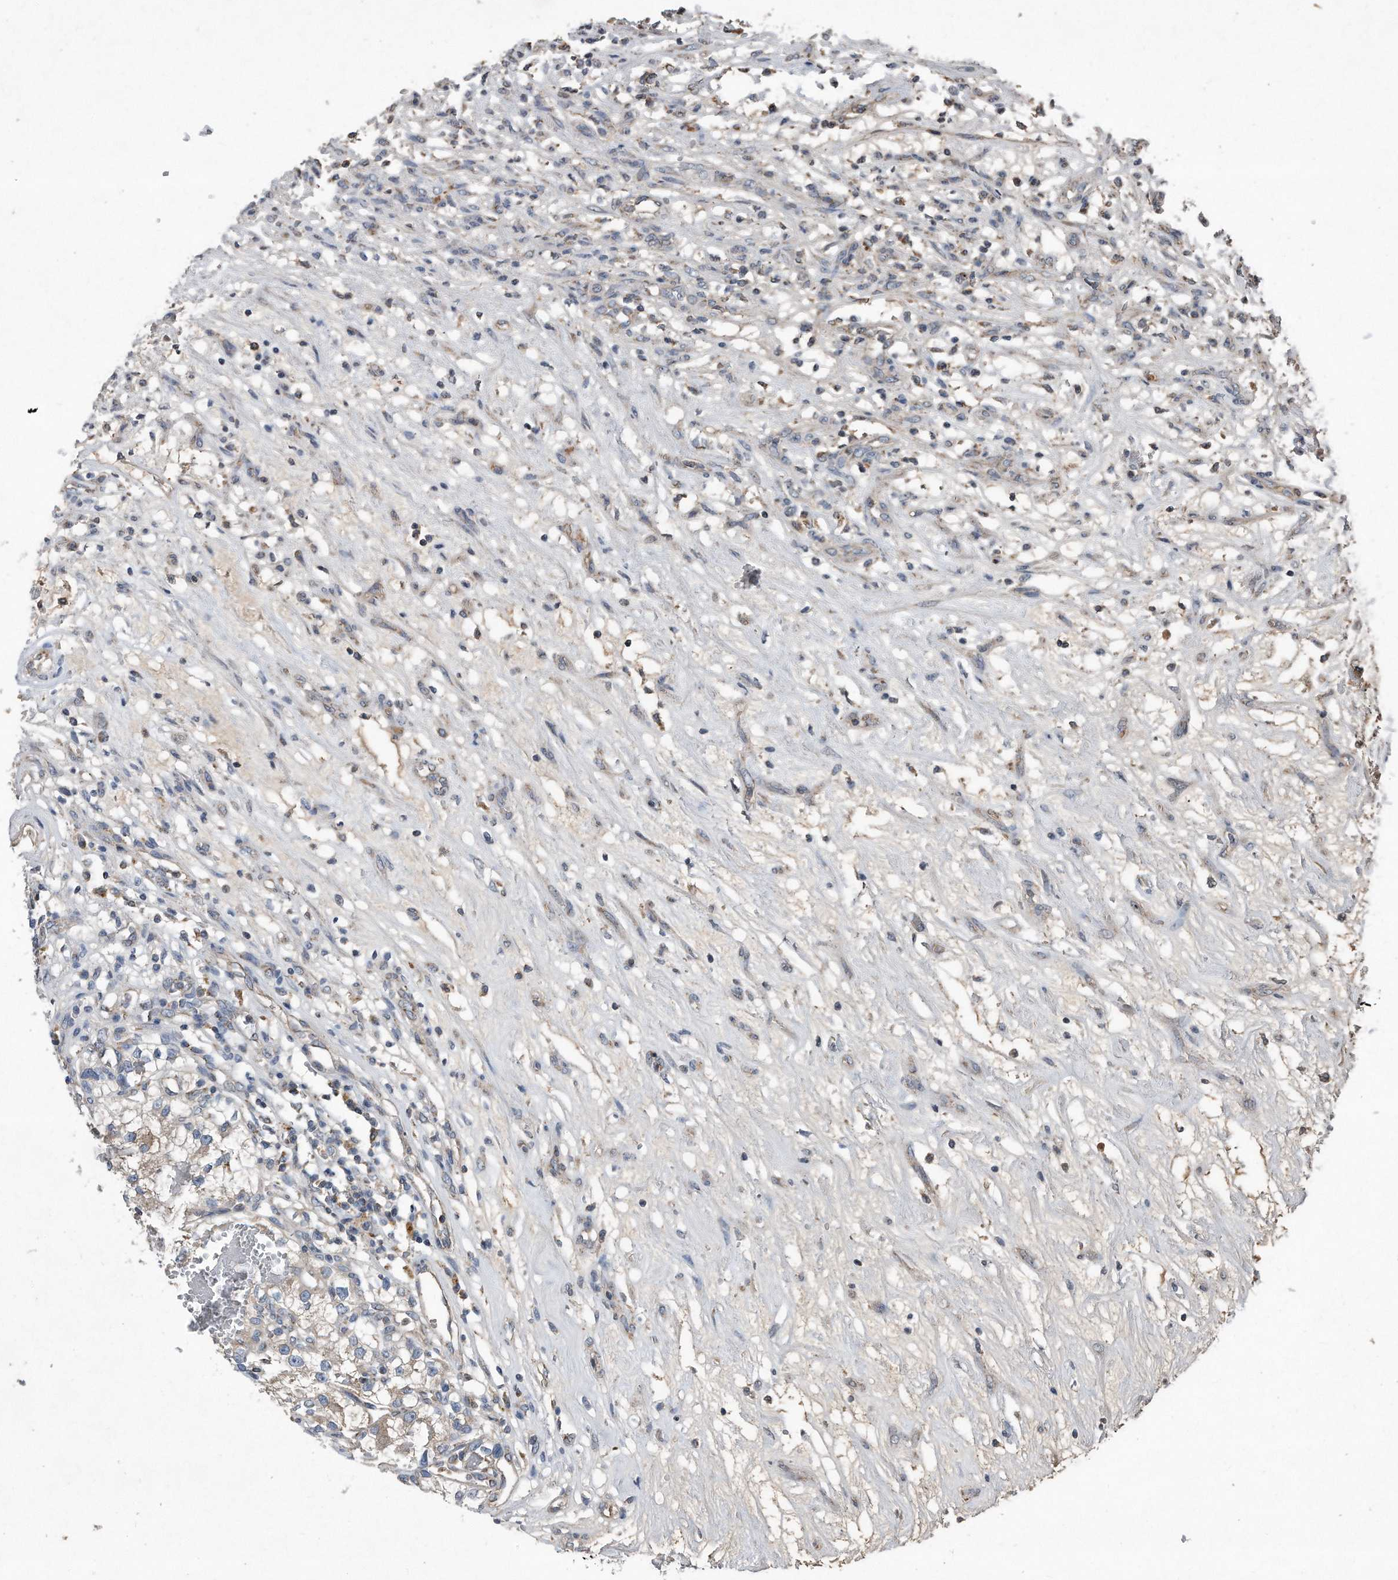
{"staining": {"intensity": "weak", "quantity": "<25%", "location": "cytoplasmic/membranous"}, "tissue": "renal cancer", "cell_type": "Tumor cells", "image_type": "cancer", "snomed": [{"axis": "morphology", "description": "Adenocarcinoma, NOS"}, {"axis": "topography", "description": "Kidney"}], "caption": "Tumor cells show no significant positivity in adenocarcinoma (renal). Brightfield microscopy of immunohistochemistry stained with DAB (3,3'-diaminobenzidine) (brown) and hematoxylin (blue), captured at high magnification.", "gene": "SDHA", "patient": {"sex": "female", "age": 57}}